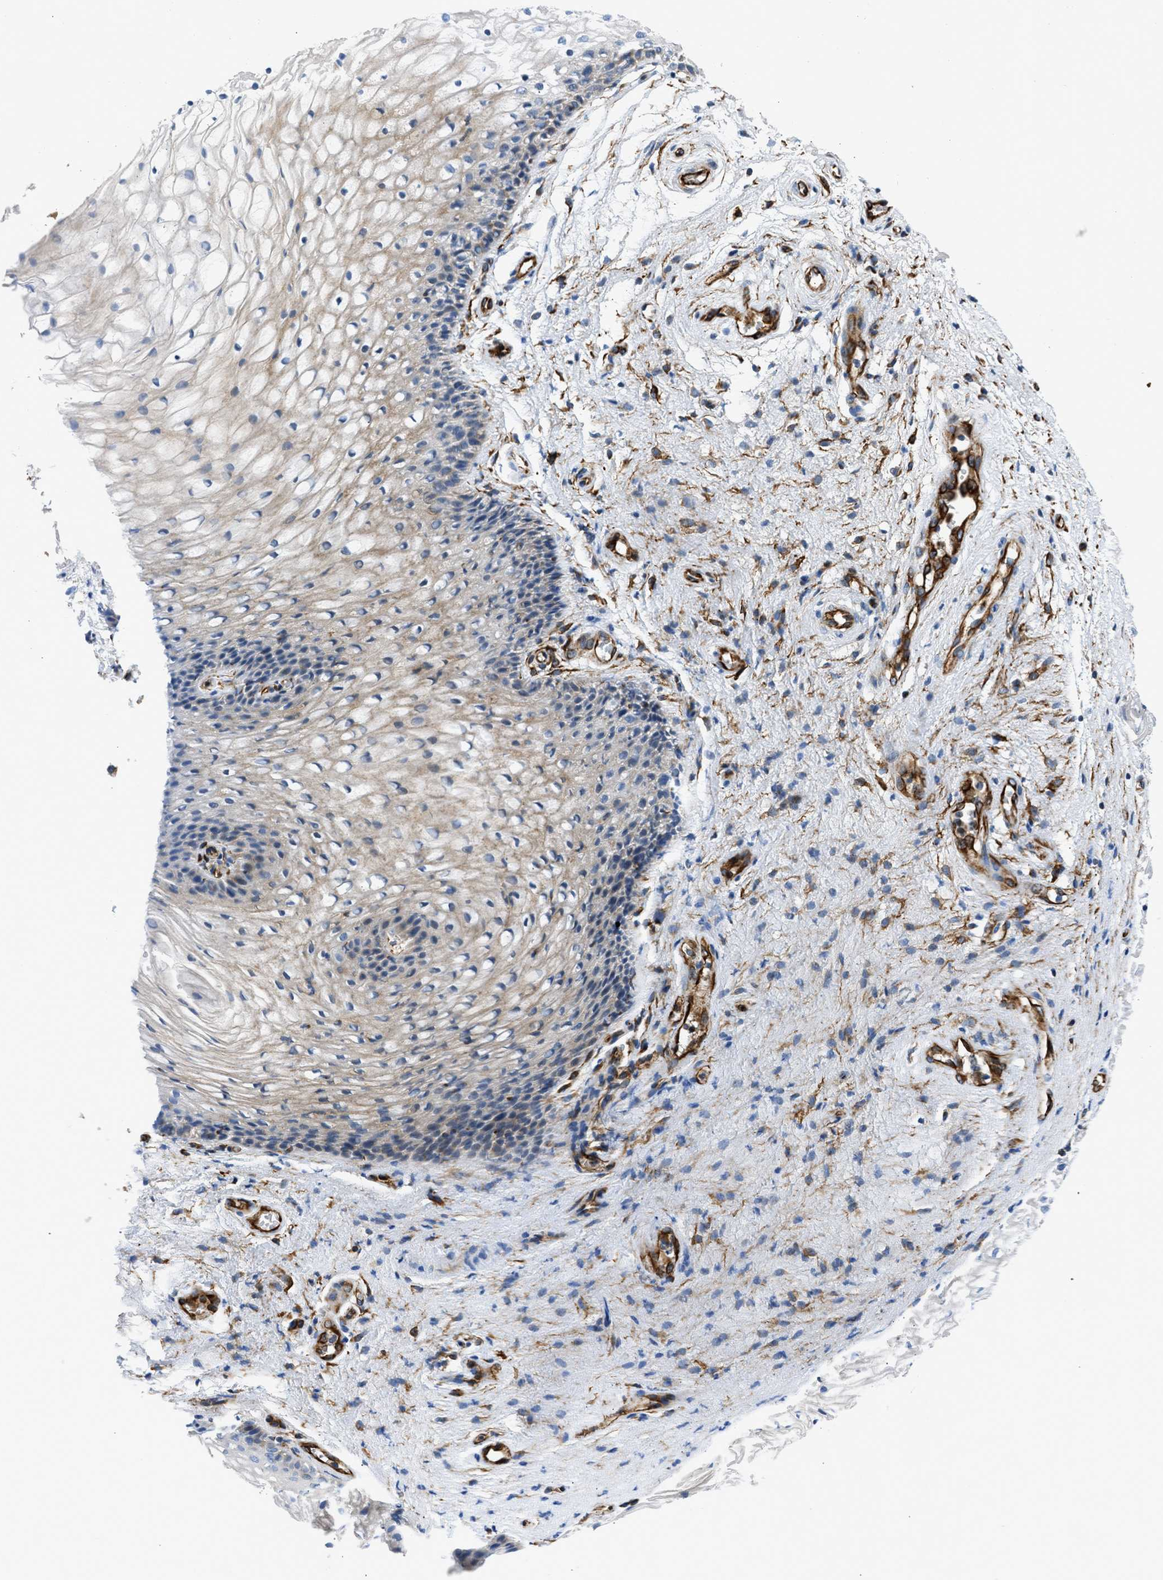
{"staining": {"intensity": "weak", "quantity": "25%-75%", "location": "cytoplasmic/membranous"}, "tissue": "vagina", "cell_type": "Squamous epithelial cells", "image_type": "normal", "snomed": [{"axis": "morphology", "description": "Normal tissue, NOS"}, {"axis": "topography", "description": "Vagina"}], "caption": "Immunohistochemistry (IHC) photomicrograph of unremarkable vagina: vagina stained using IHC displays low levels of weak protein expression localized specifically in the cytoplasmic/membranous of squamous epithelial cells, appearing as a cytoplasmic/membranous brown color.", "gene": "ULK4", "patient": {"sex": "female", "age": 34}}